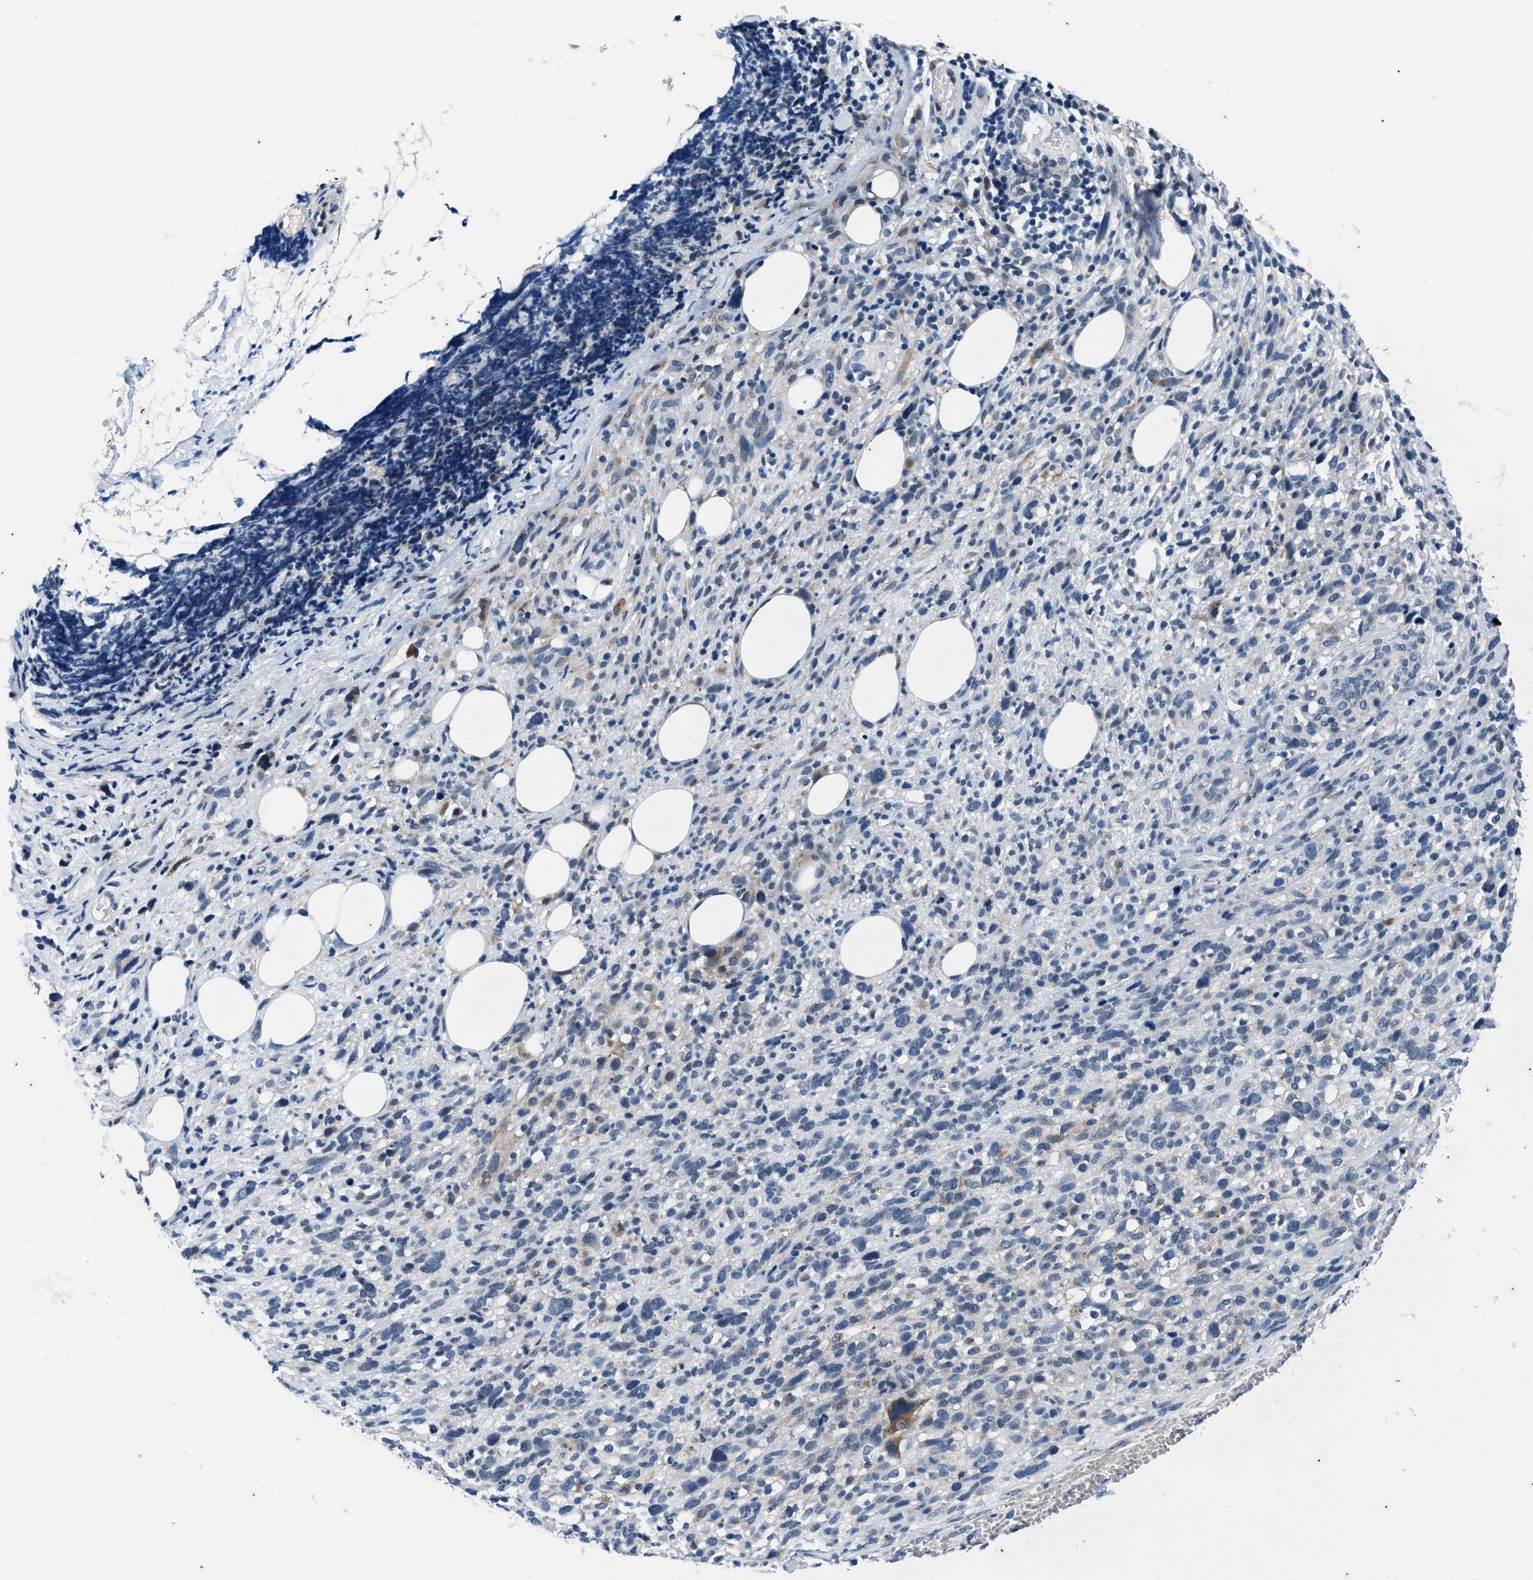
{"staining": {"intensity": "negative", "quantity": "none", "location": "none"}, "tissue": "melanoma", "cell_type": "Tumor cells", "image_type": "cancer", "snomed": [{"axis": "morphology", "description": "Malignant melanoma, NOS"}, {"axis": "topography", "description": "Skin"}], "caption": "The photomicrograph demonstrates no staining of tumor cells in malignant melanoma.", "gene": "KIF24", "patient": {"sex": "female", "age": 55}}